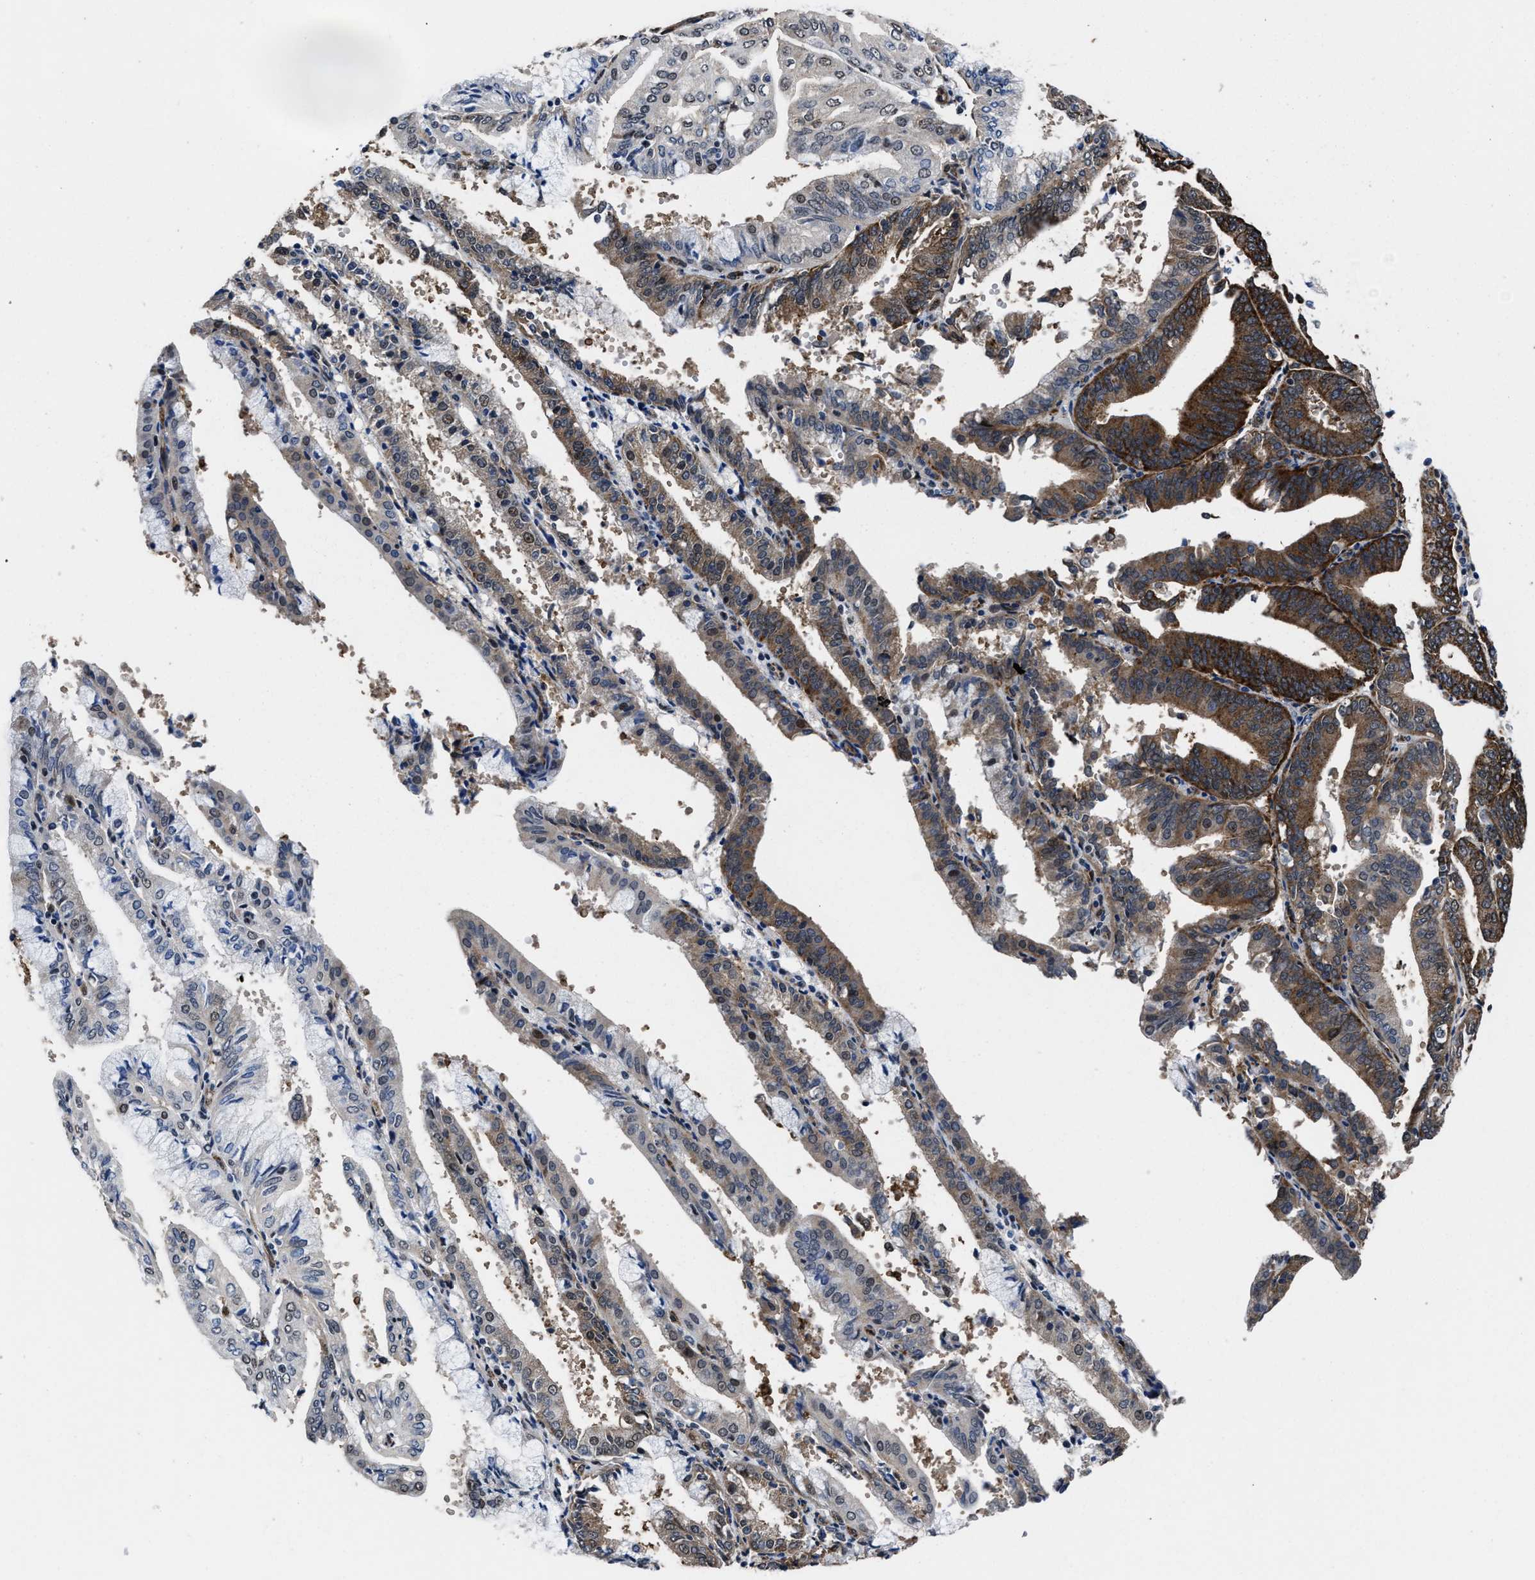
{"staining": {"intensity": "strong", "quantity": "25%-75%", "location": "cytoplasmic/membranous"}, "tissue": "endometrial cancer", "cell_type": "Tumor cells", "image_type": "cancer", "snomed": [{"axis": "morphology", "description": "Adenocarcinoma, NOS"}, {"axis": "topography", "description": "Endometrium"}], "caption": "A high amount of strong cytoplasmic/membranous staining is seen in about 25%-75% of tumor cells in endometrial adenocarcinoma tissue.", "gene": "MARCKSL1", "patient": {"sex": "female", "age": 63}}